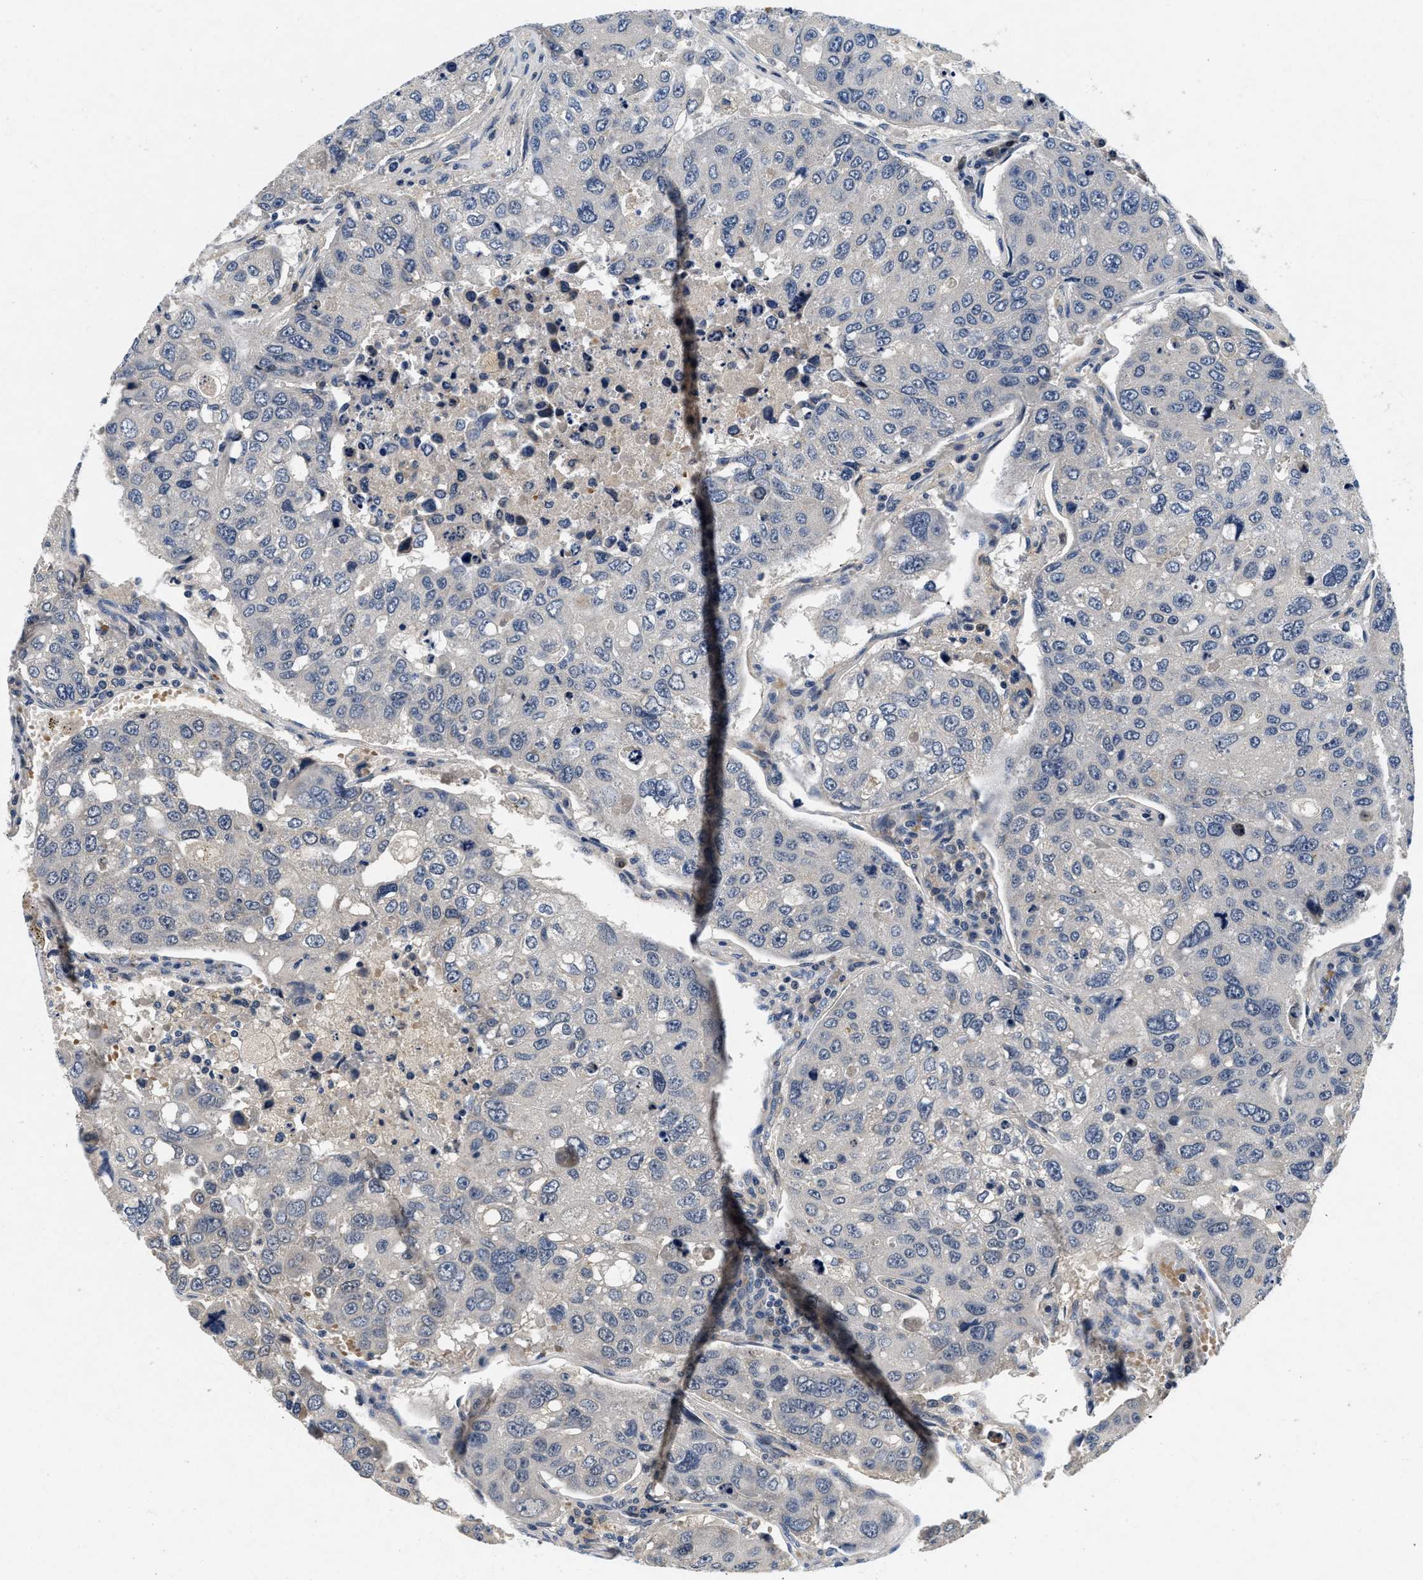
{"staining": {"intensity": "negative", "quantity": "none", "location": "none"}, "tissue": "urothelial cancer", "cell_type": "Tumor cells", "image_type": "cancer", "snomed": [{"axis": "morphology", "description": "Urothelial carcinoma, High grade"}, {"axis": "topography", "description": "Lymph node"}, {"axis": "topography", "description": "Urinary bladder"}], "caption": "High magnification brightfield microscopy of urothelial cancer stained with DAB (3,3'-diaminobenzidine) (brown) and counterstained with hematoxylin (blue): tumor cells show no significant positivity. The staining is performed using DAB brown chromogen with nuclei counter-stained in using hematoxylin.", "gene": "PDP1", "patient": {"sex": "male", "age": 51}}